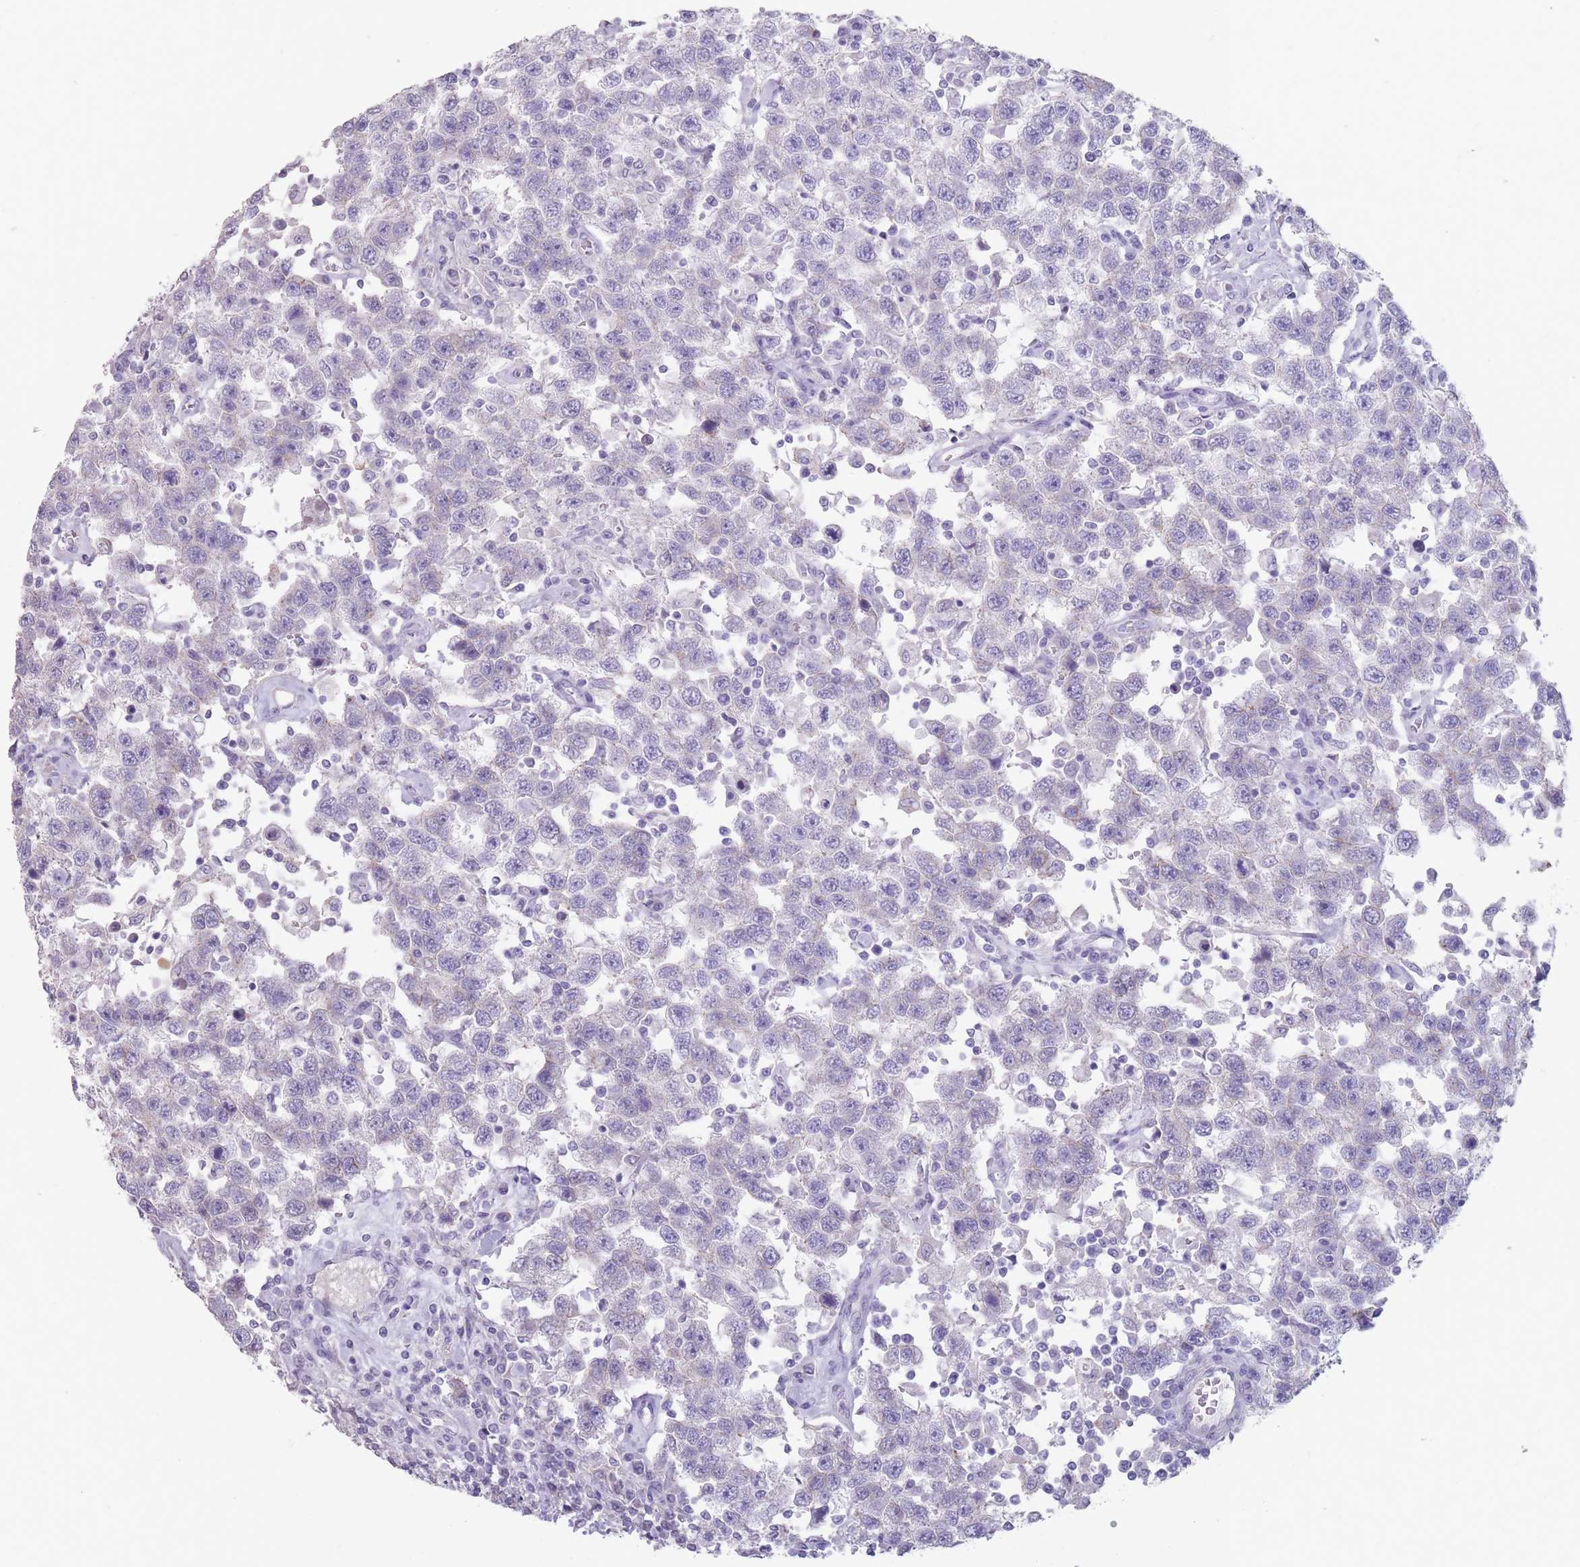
{"staining": {"intensity": "negative", "quantity": "none", "location": "none"}, "tissue": "testis cancer", "cell_type": "Tumor cells", "image_type": "cancer", "snomed": [{"axis": "morphology", "description": "Seminoma, NOS"}, {"axis": "topography", "description": "Testis"}], "caption": "Immunohistochemistry (IHC) micrograph of neoplastic tissue: seminoma (testis) stained with DAB shows no significant protein staining in tumor cells. The staining was performed using DAB (3,3'-diaminobenzidine) to visualize the protein expression in brown, while the nuclei were stained in blue with hematoxylin (Magnification: 20x).", "gene": "RHBG", "patient": {"sex": "male", "age": 41}}